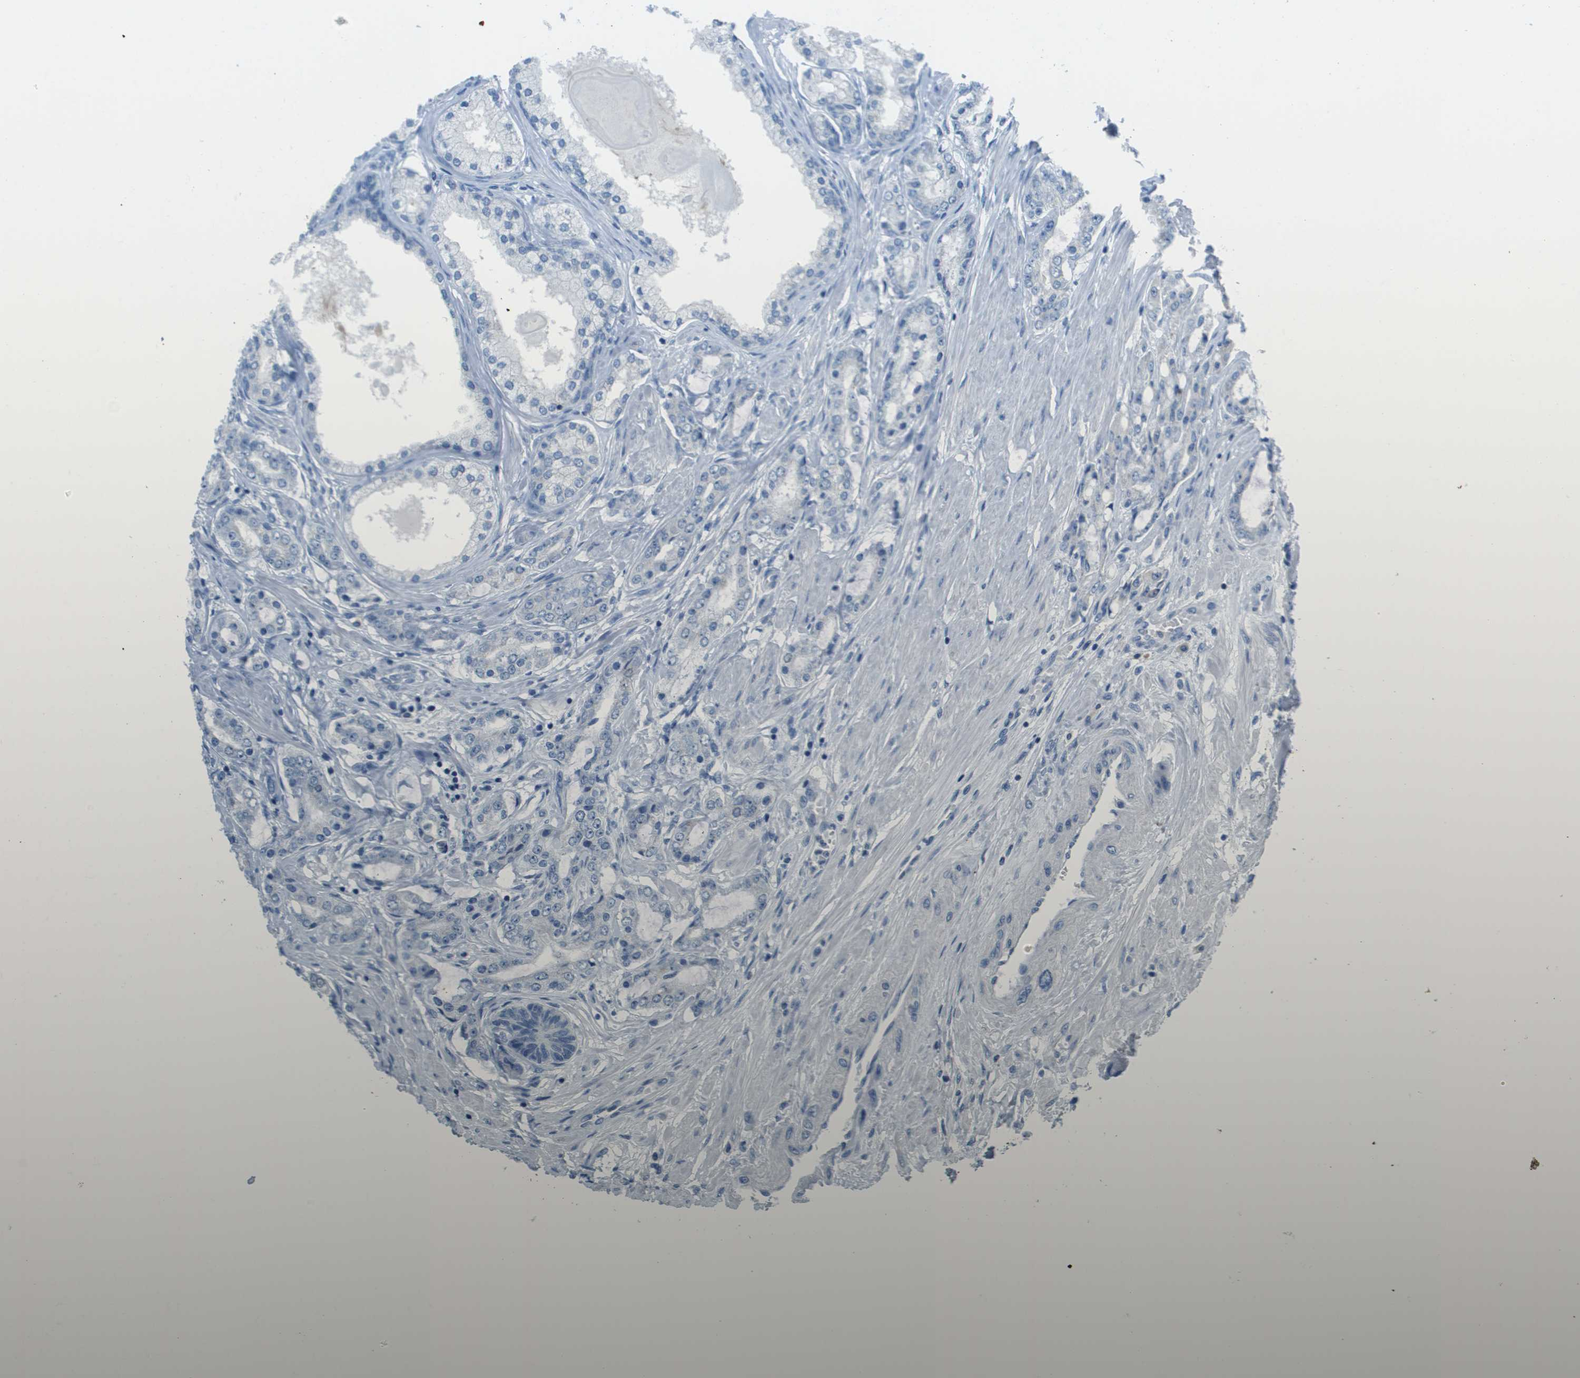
{"staining": {"intensity": "negative", "quantity": "none", "location": "none"}, "tissue": "prostate cancer", "cell_type": "Tumor cells", "image_type": "cancer", "snomed": [{"axis": "morphology", "description": "Adenocarcinoma, Low grade"}, {"axis": "topography", "description": "Prostate"}], "caption": "Photomicrograph shows no protein staining in tumor cells of prostate cancer tissue.", "gene": "PTGDR2", "patient": {"sex": "male", "age": 63}}